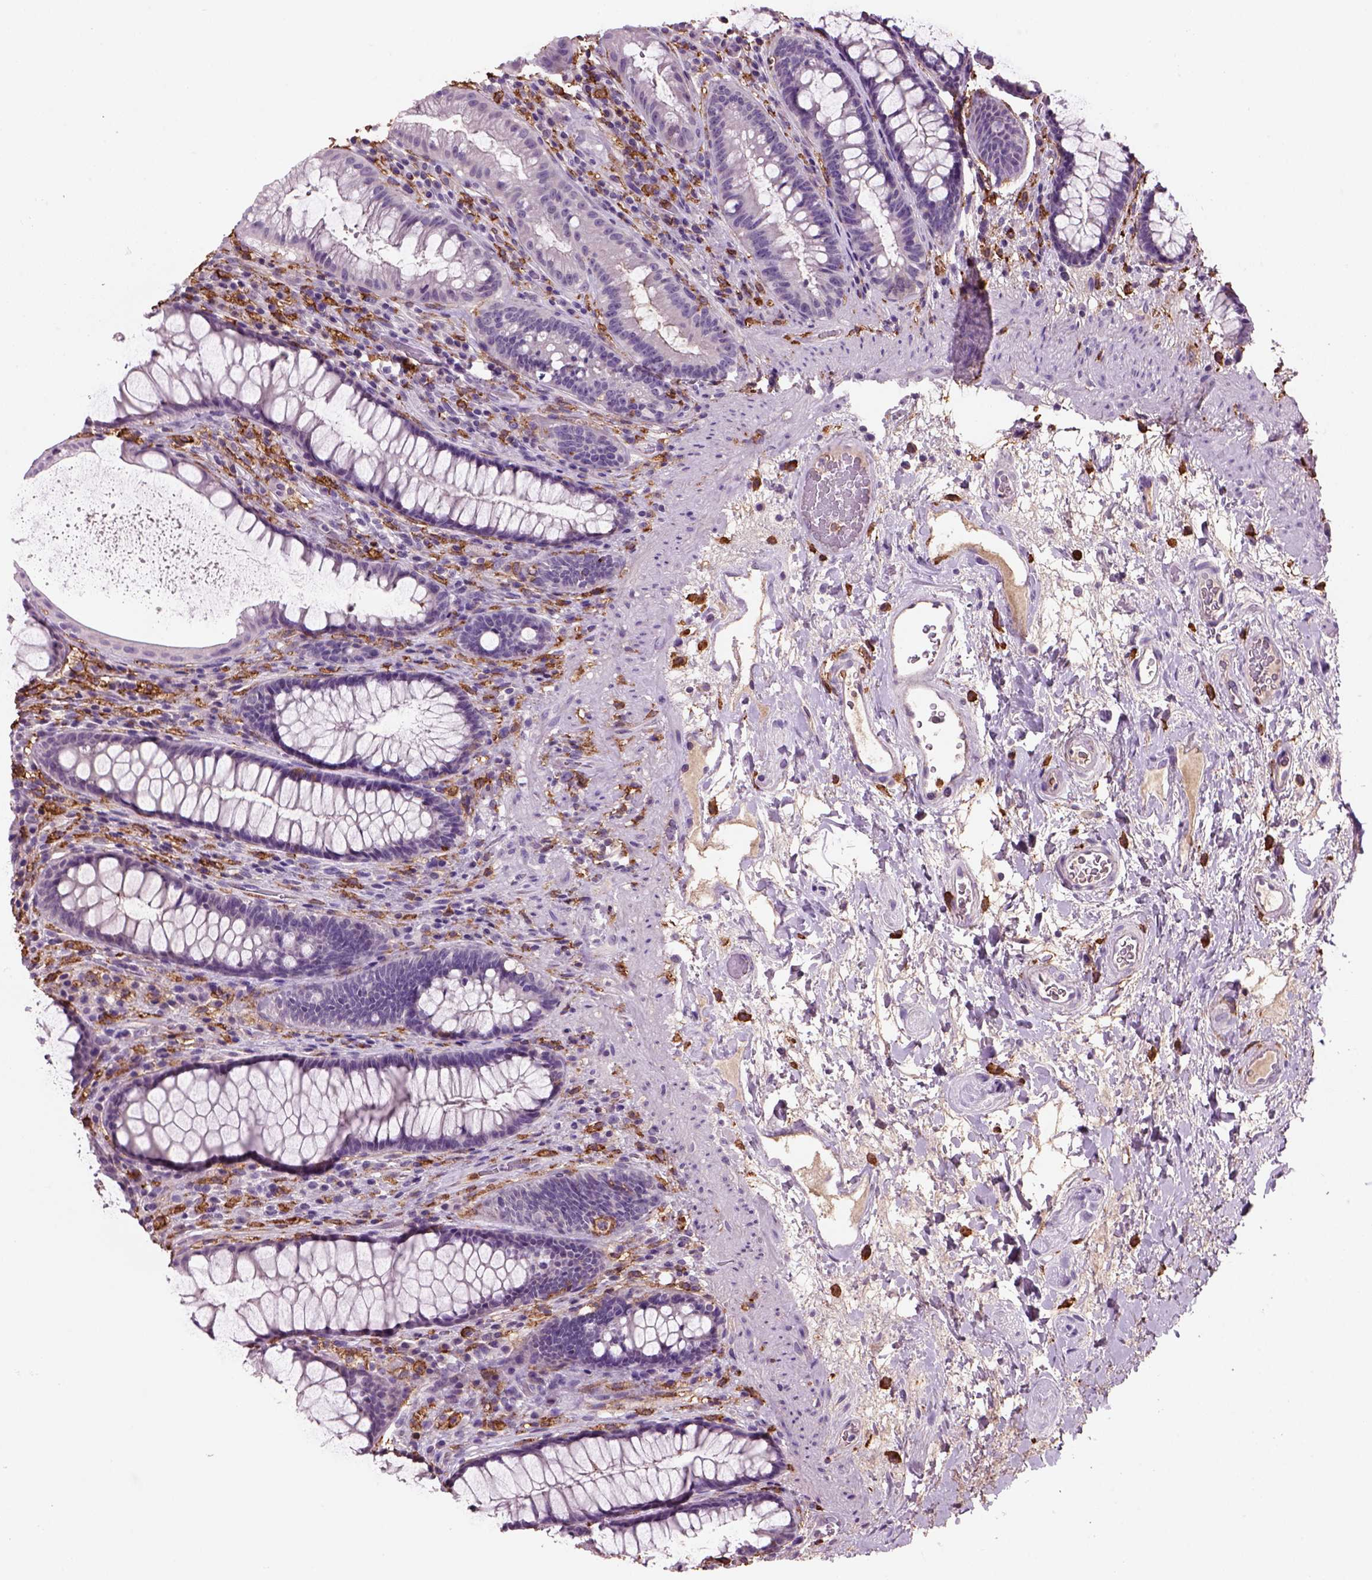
{"staining": {"intensity": "negative", "quantity": "none", "location": "none"}, "tissue": "rectum", "cell_type": "Glandular cells", "image_type": "normal", "snomed": [{"axis": "morphology", "description": "Normal tissue, NOS"}, {"axis": "topography", "description": "Rectum"}], "caption": "DAB (3,3'-diaminobenzidine) immunohistochemical staining of unremarkable human rectum demonstrates no significant staining in glandular cells.", "gene": "CD14", "patient": {"sex": "male", "age": 72}}